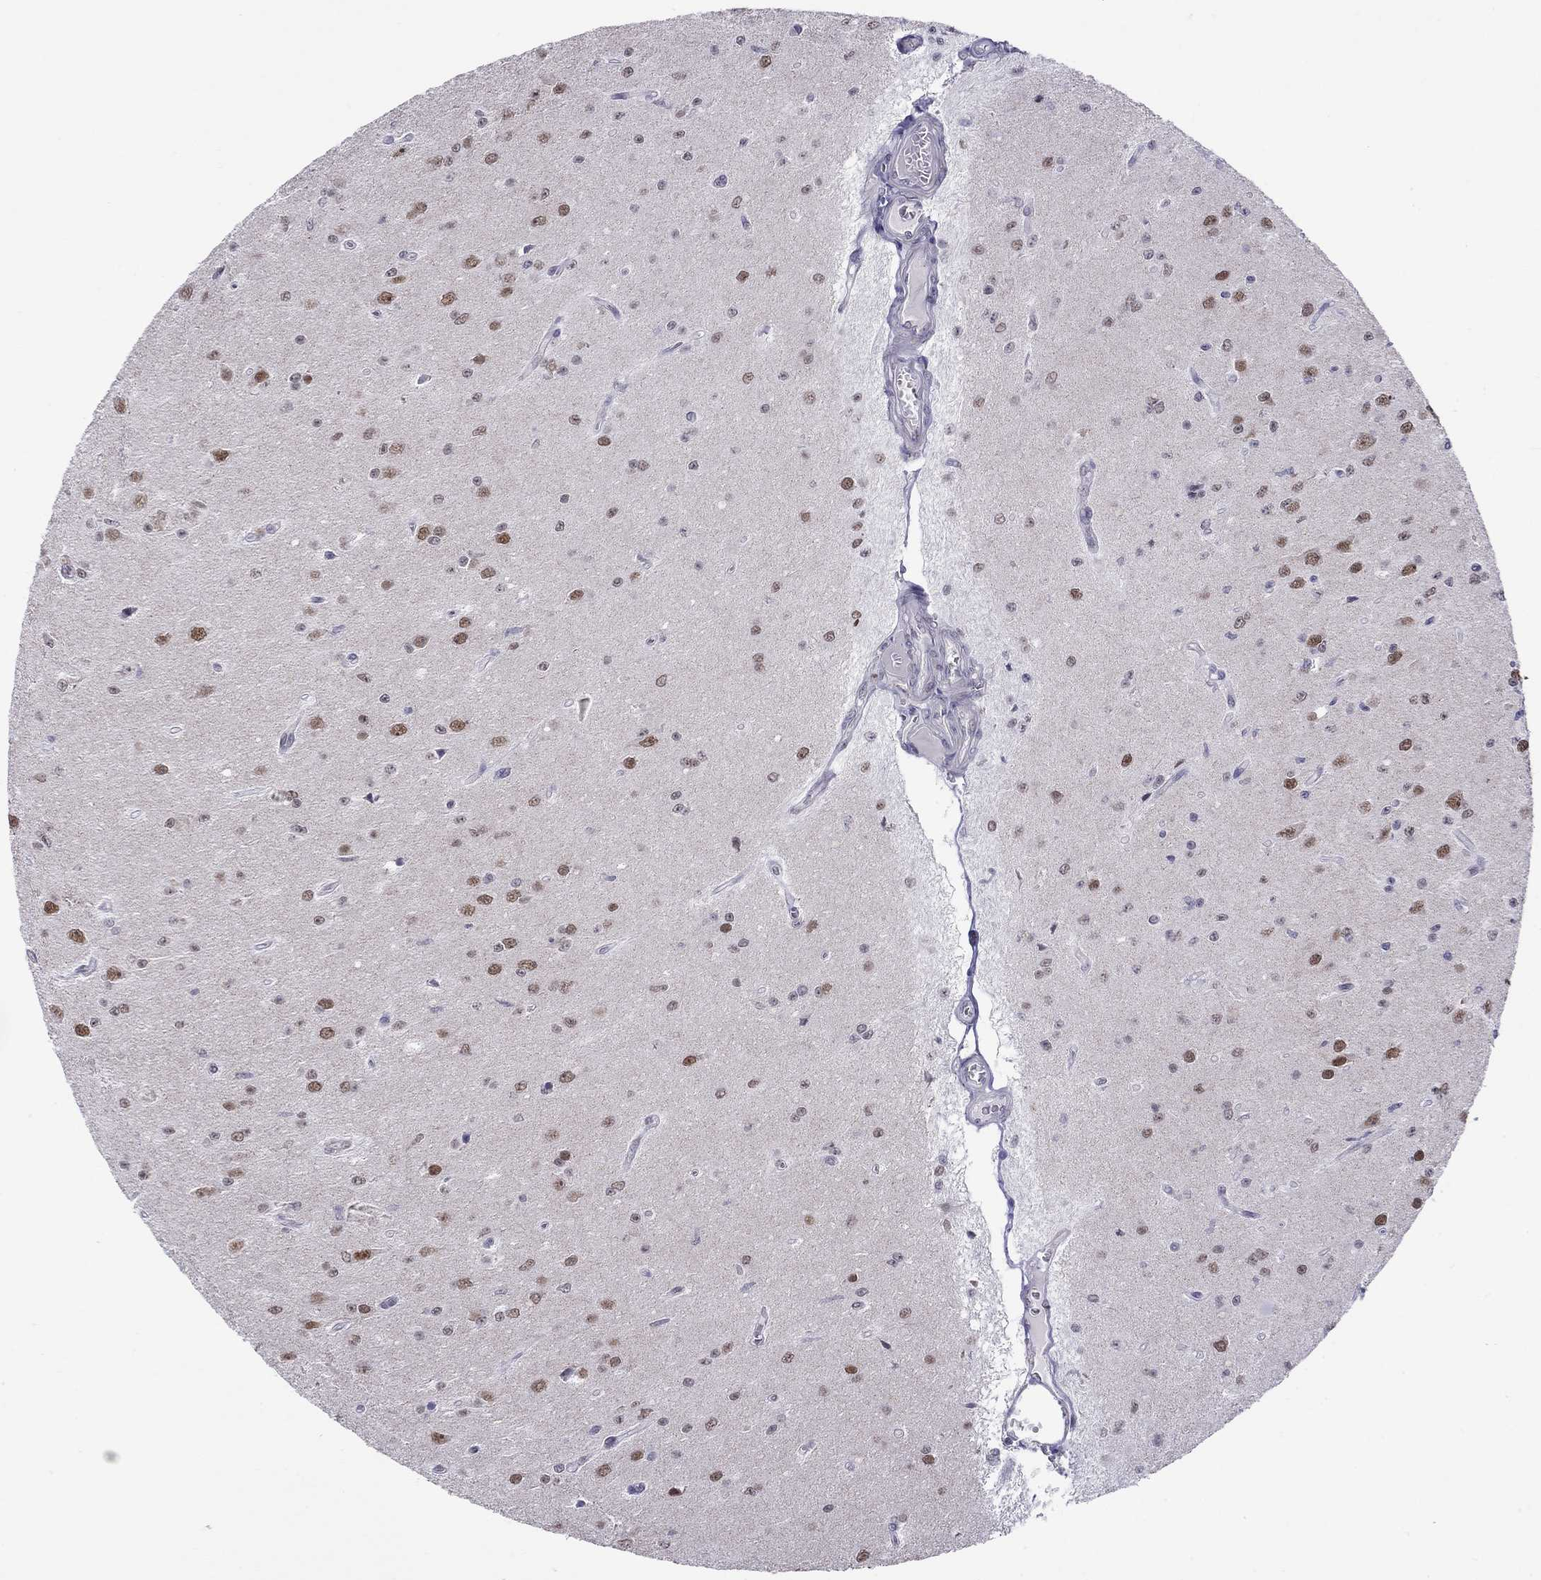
{"staining": {"intensity": "negative", "quantity": "none", "location": "none"}, "tissue": "glioma", "cell_type": "Tumor cells", "image_type": "cancer", "snomed": [{"axis": "morphology", "description": "Glioma, malignant, Low grade"}, {"axis": "topography", "description": "Brain"}], "caption": "High power microscopy micrograph of an immunohistochemistry histopathology image of malignant low-grade glioma, revealing no significant staining in tumor cells. (Stains: DAB IHC with hematoxylin counter stain, Microscopy: brightfield microscopy at high magnification).", "gene": "HES5", "patient": {"sex": "female", "age": 45}}